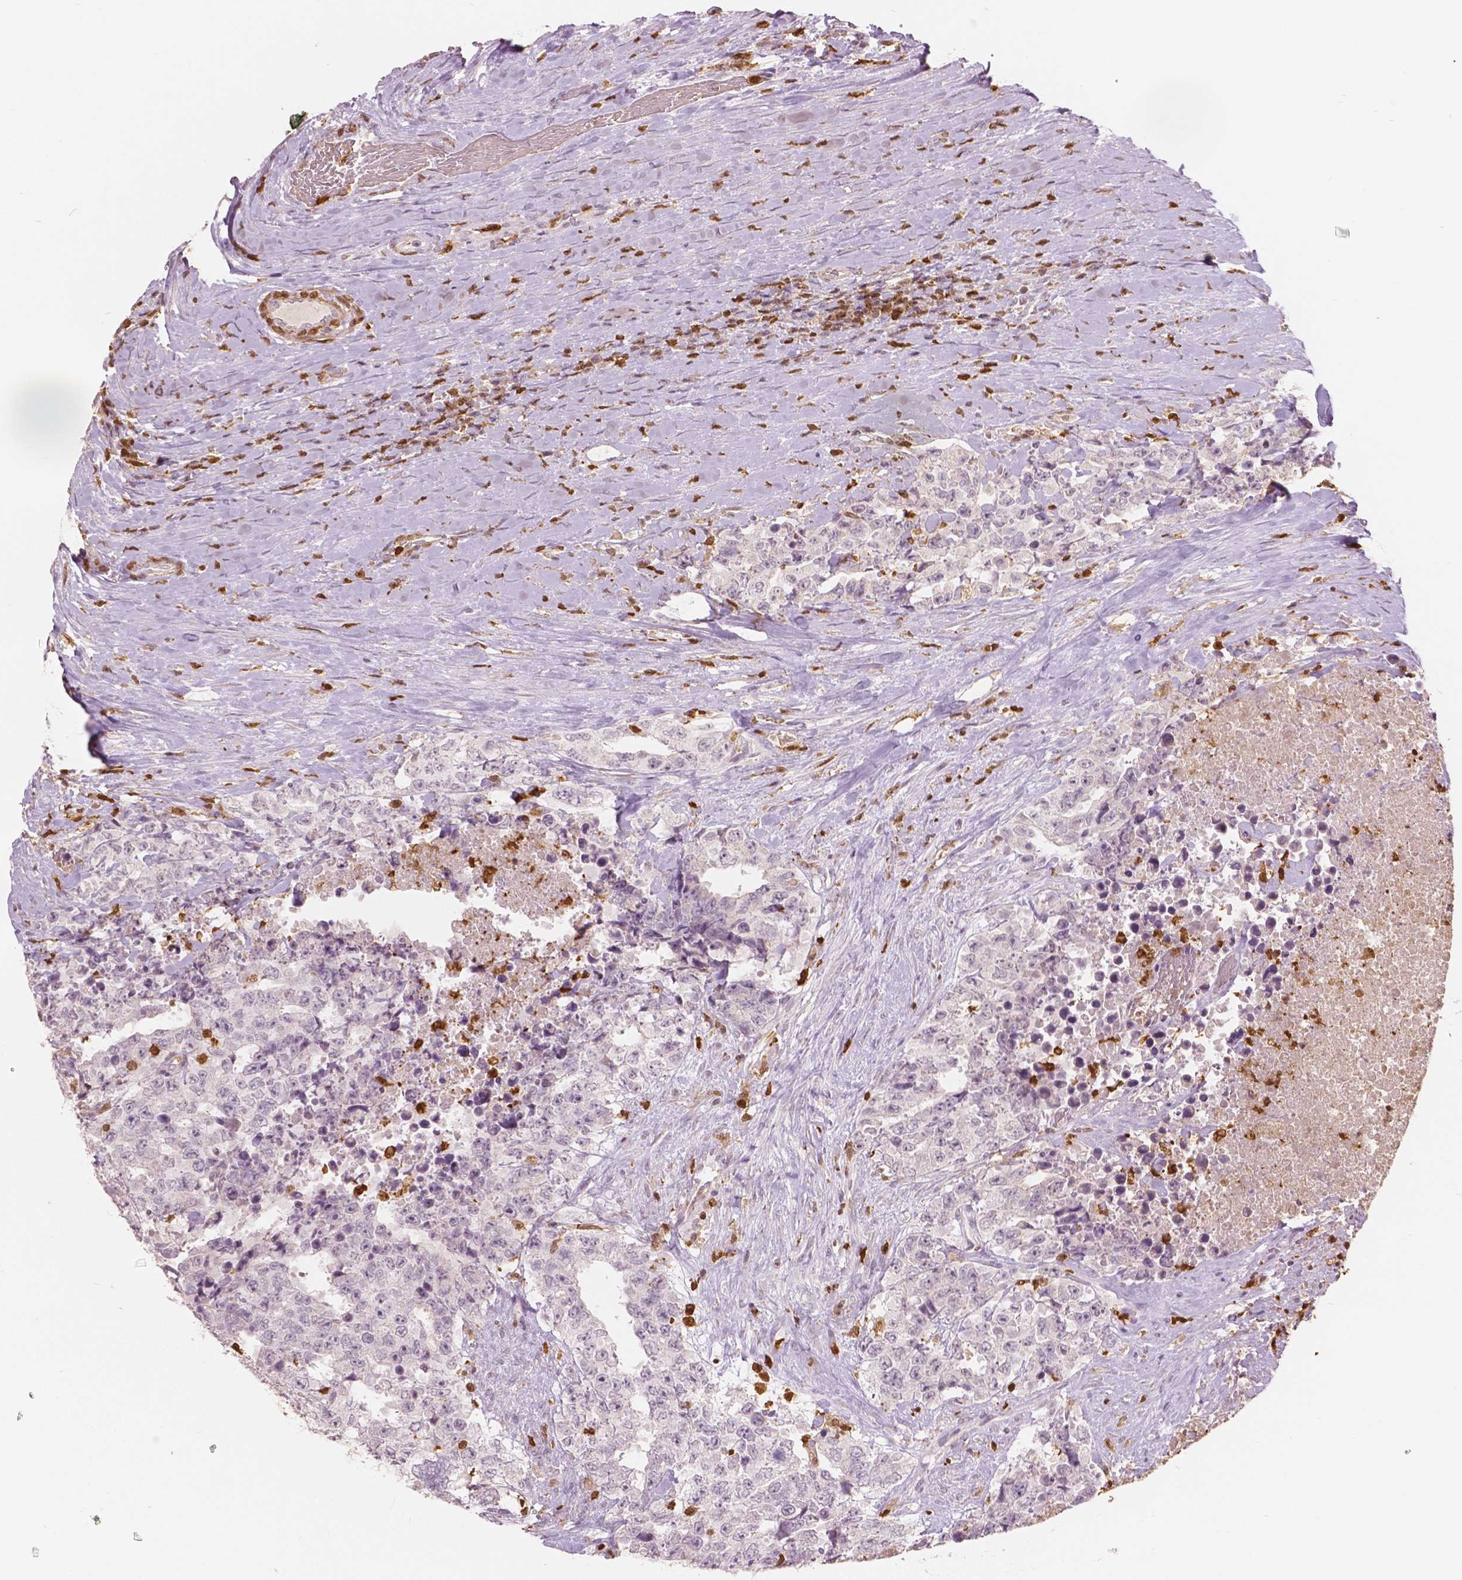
{"staining": {"intensity": "negative", "quantity": "none", "location": "none"}, "tissue": "testis cancer", "cell_type": "Tumor cells", "image_type": "cancer", "snomed": [{"axis": "morphology", "description": "Carcinoma, Embryonal, NOS"}, {"axis": "topography", "description": "Testis"}], "caption": "This is an immunohistochemistry (IHC) photomicrograph of testis cancer. There is no expression in tumor cells.", "gene": "S100A4", "patient": {"sex": "male", "age": 24}}